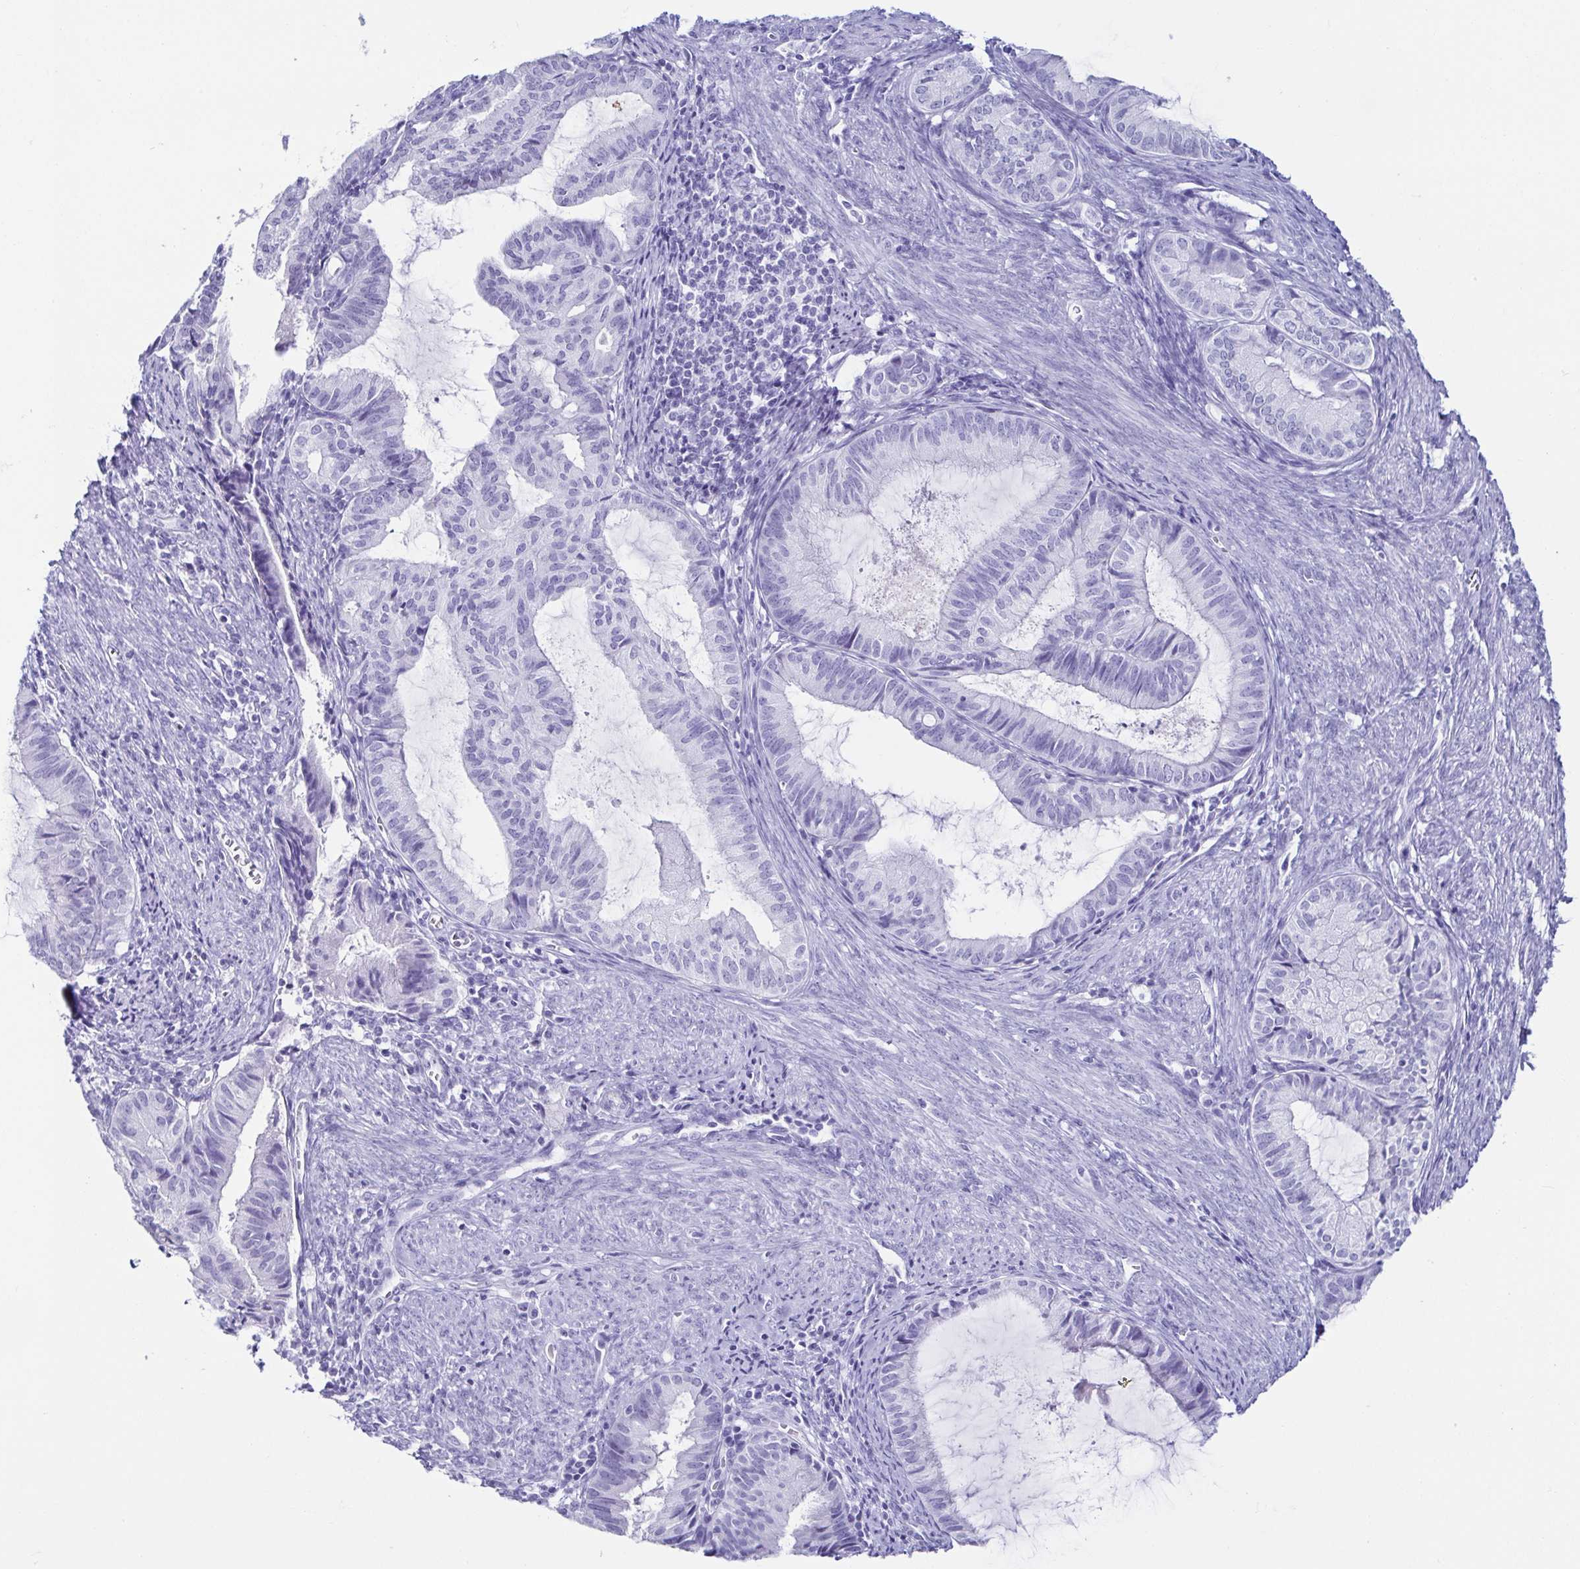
{"staining": {"intensity": "negative", "quantity": "none", "location": "none"}, "tissue": "endometrial cancer", "cell_type": "Tumor cells", "image_type": "cancer", "snomed": [{"axis": "morphology", "description": "Adenocarcinoma, NOS"}, {"axis": "topography", "description": "Endometrium"}], "caption": "Tumor cells are negative for protein expression in human endometrial cancer (adenocarcinoma). Brightfield microscopy of immunohistochemistry stained with DAB (brown) and hematoxylin (blue), captured at high magnification.", "gene": "CD164L2", "patient": {"sex": "female", "age": 86}}